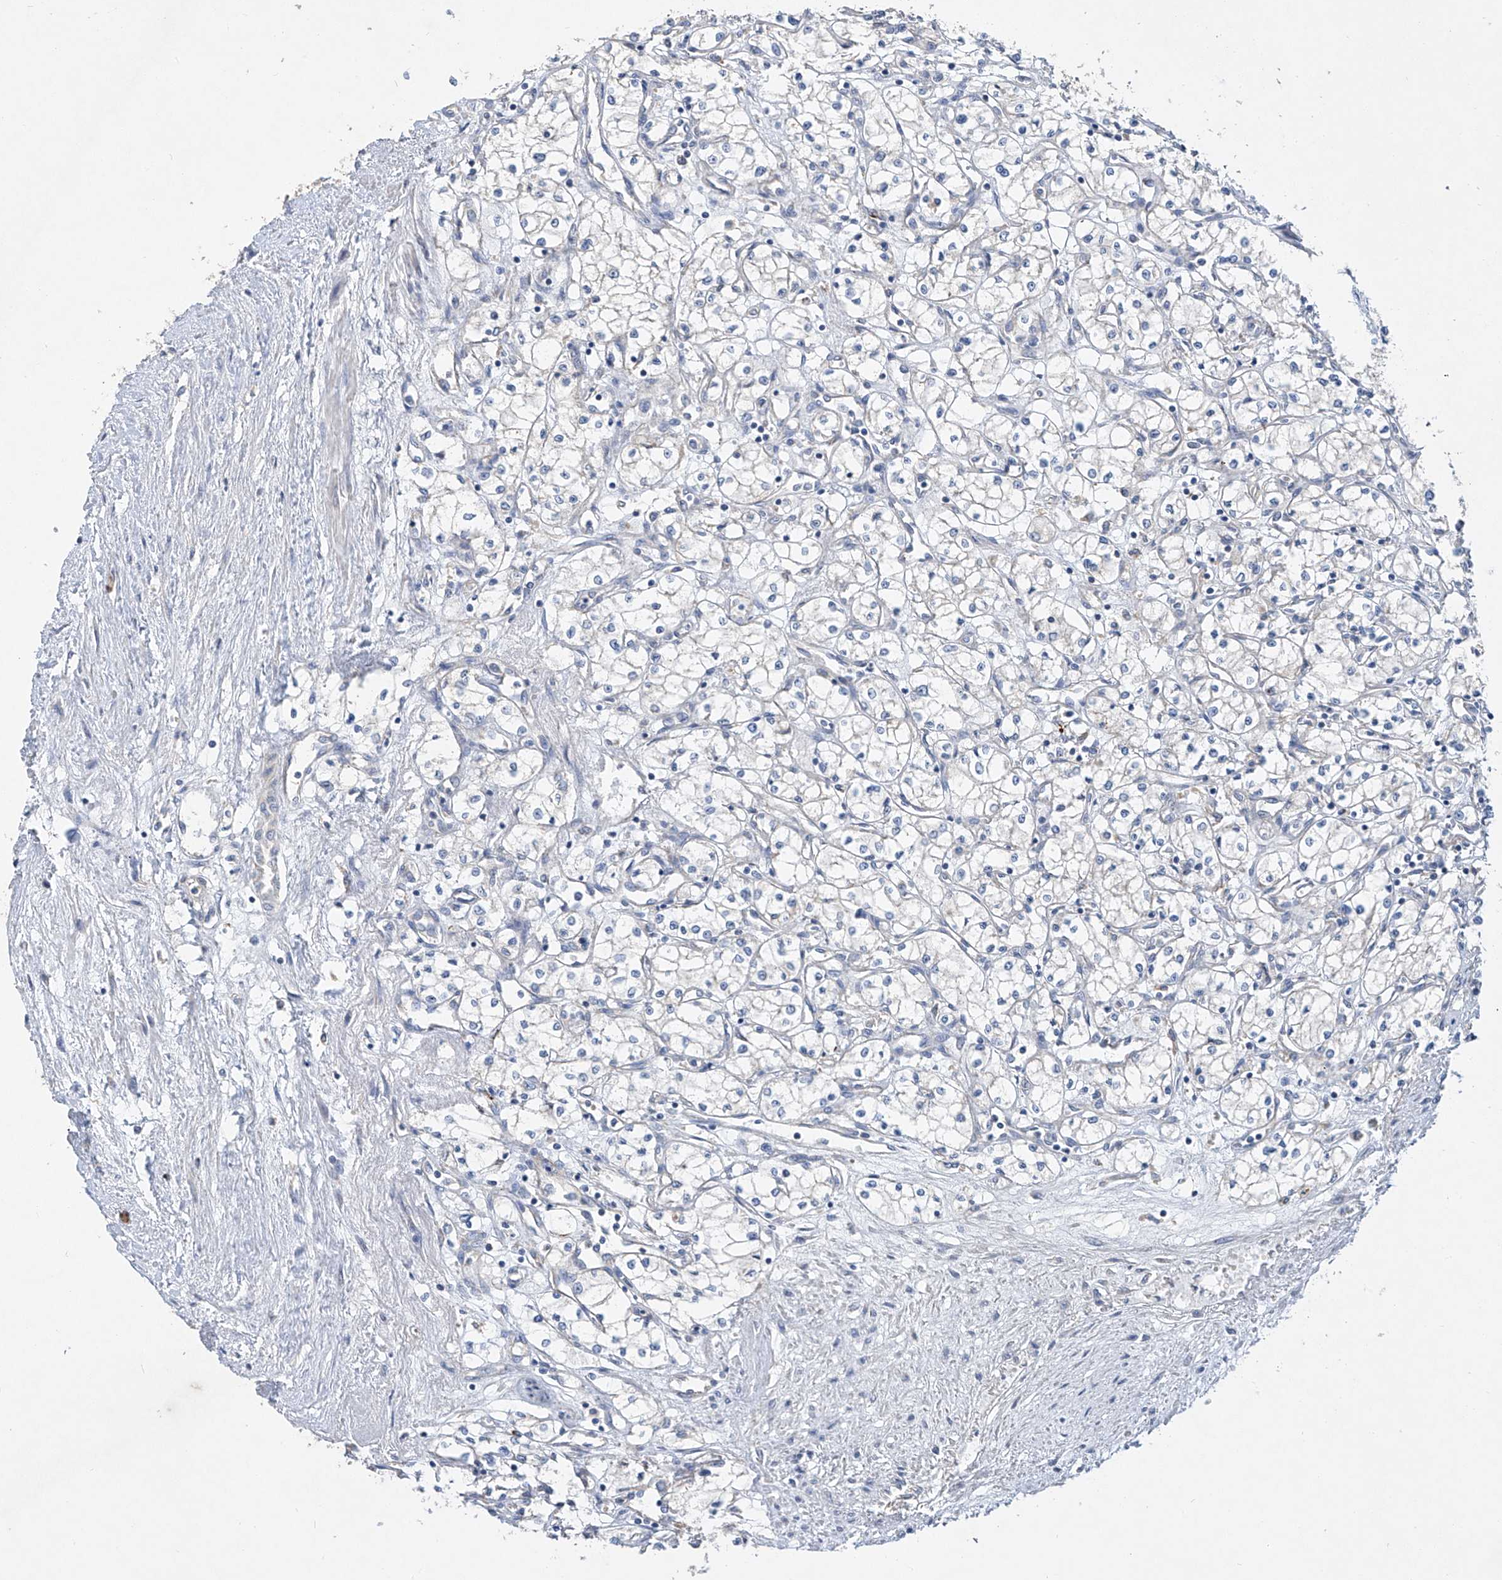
{"staining": {"intensity": "negative", "quantity": "none", "location": "none"}, "tissue": "renal cancer", "cell_type": "Tumor cells", "image_type": "cancer", "snomed": [{"axis": "morphology", "description": "Adenocarcinoma, NOS"}, {"axis": "topography", "description": "Kidney"}], "caption": "DAB (3,3'-diaminobenzidine) immunohistochemical staining of renal adenocarcinoma exhibits no significant positivity in tumor cells.", "gene": "AMD1", "patient": {"sex": "male", "age": 59}}